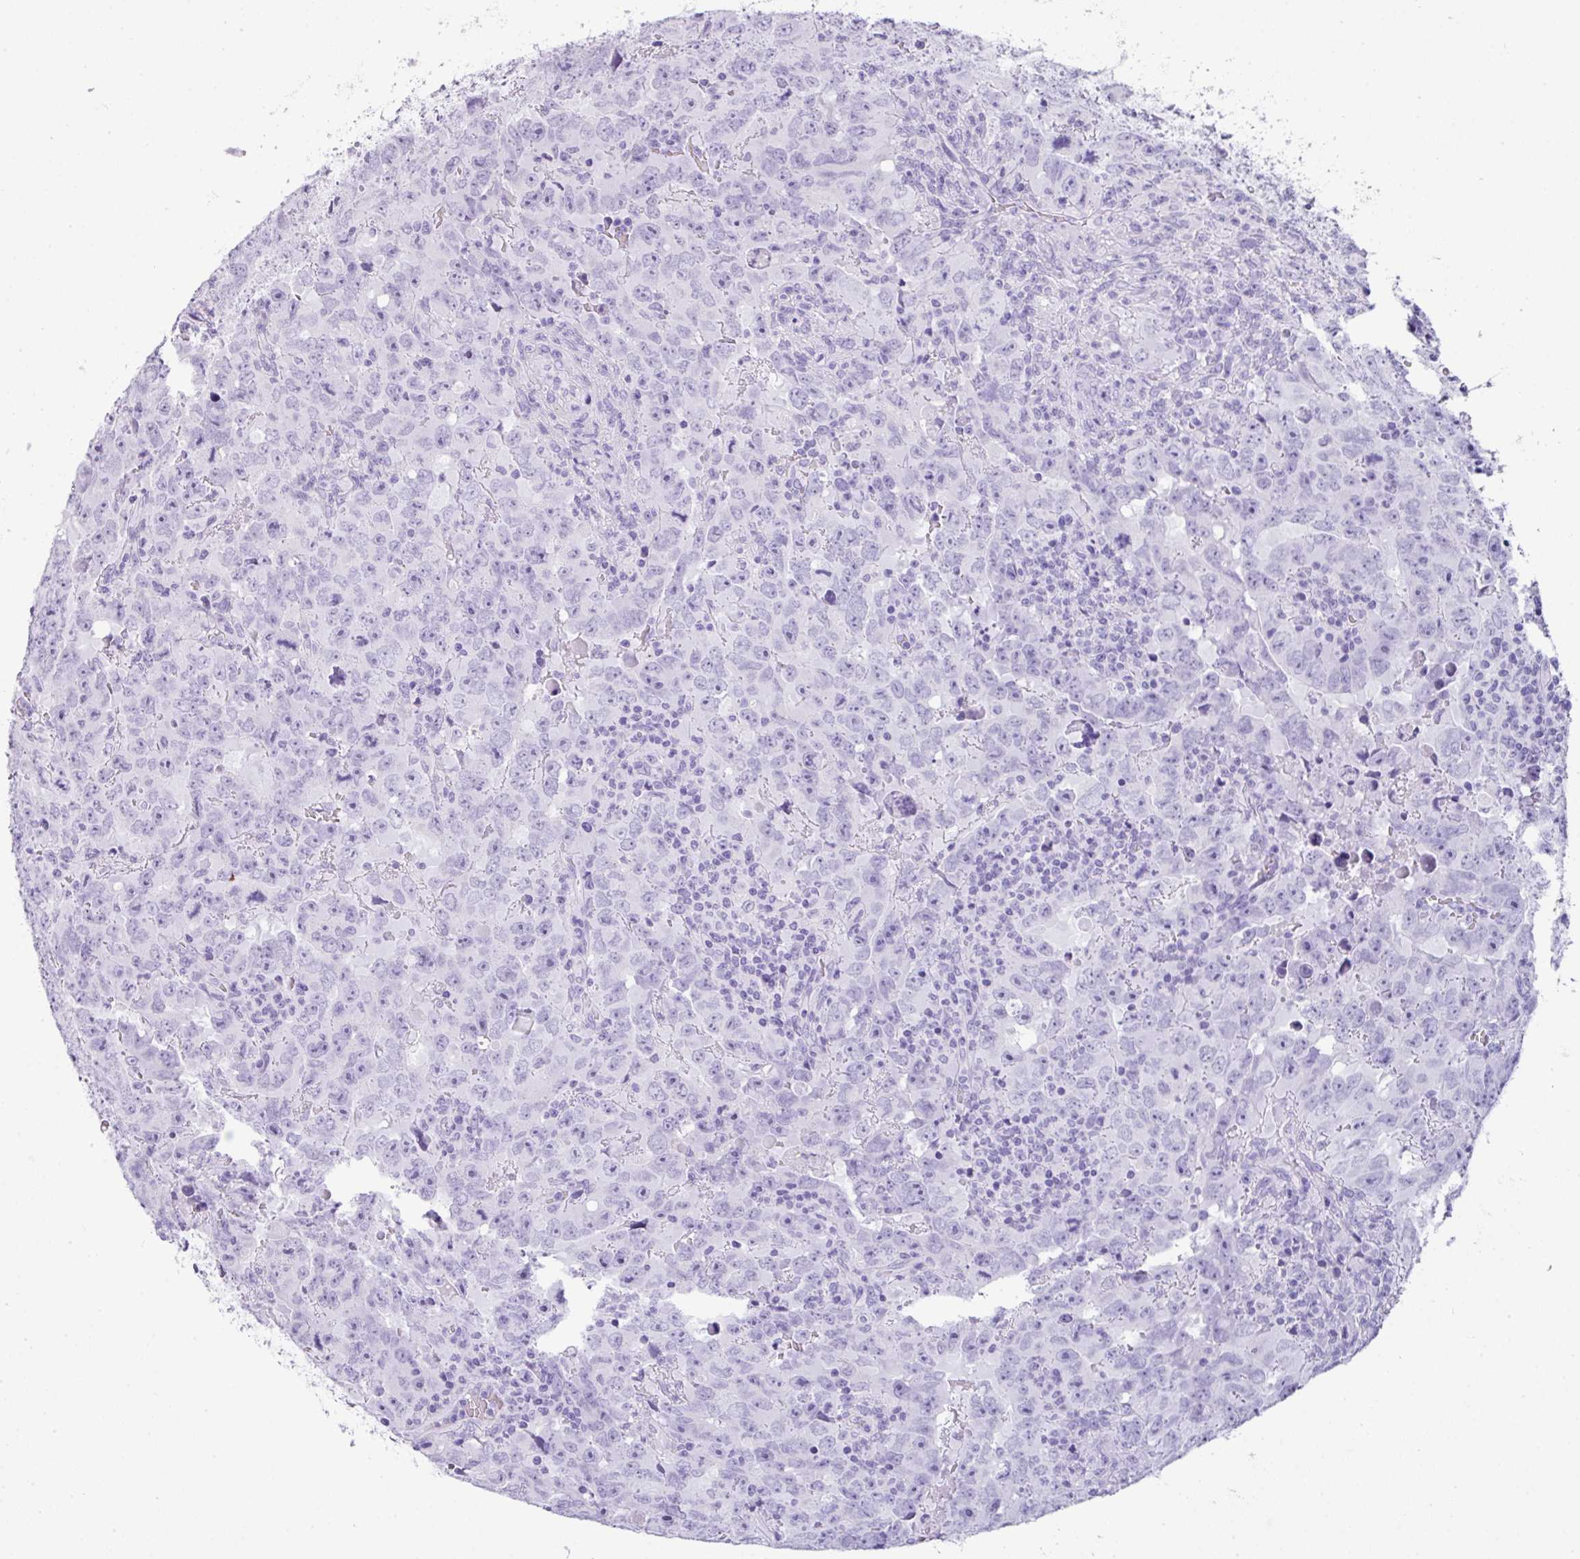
{"staining": {"intensity": "negative", "quantity": "none", "location": "none"}, "tissue": "testis cancer", "cell_type": "Tumor cells", "image_type": "cancer", "snomed": [{"axis": "morphology", "description": "Carcinoma, Embryonal, NOS"}, {"axis": "topography", "description": "Testis"}], "caption": "There is no significant staining in tumor cells of testis cancer (embryonal carcinoma).", "gene": "TNP1", "patient": {"sex": "male", "age": 24}}